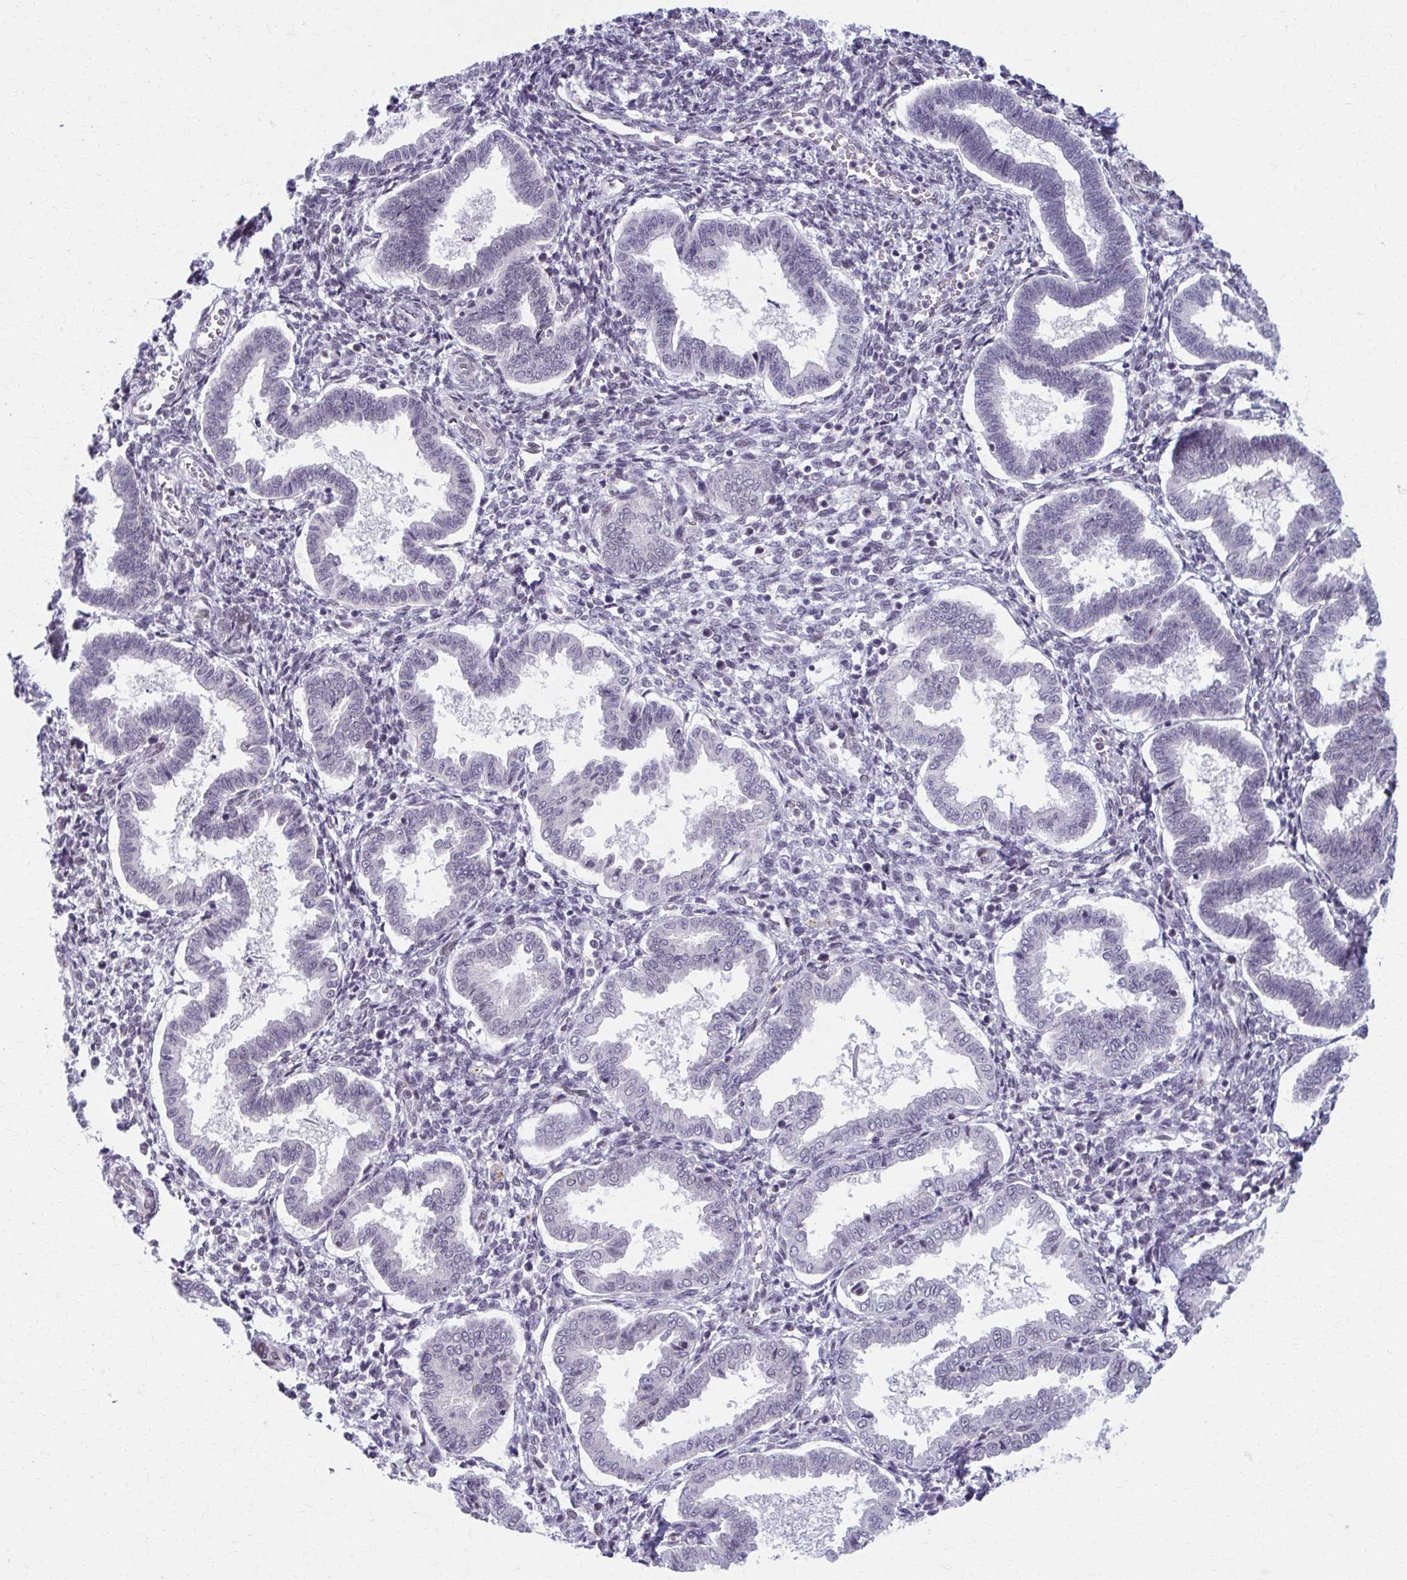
{"staining": {"intensity": "negative", "quantity": "none", "location": "none"}, "tissue": "endometrium", "cell_type": "Cells in endometrial stroma", "image_type": "normal", "snomed": [{"axis": "morphology", "description": "Normal tissue, NOS"}, {"axis": "topography", "description": "Endometrium"}], "caption": "The immunohistochemistry (IHC) photomicrograph has no significant expression in cells in endometrial stroma of endometrium. The staining was performed using DAB (3,3'-diaminobenzidine) to visualize the protein expression in brown, while the nuclei were stained in blue with hematoxylin (Magnification: 20x).", "gene": "SETBP1", "patient": {"sex": "female", "age": 24}}